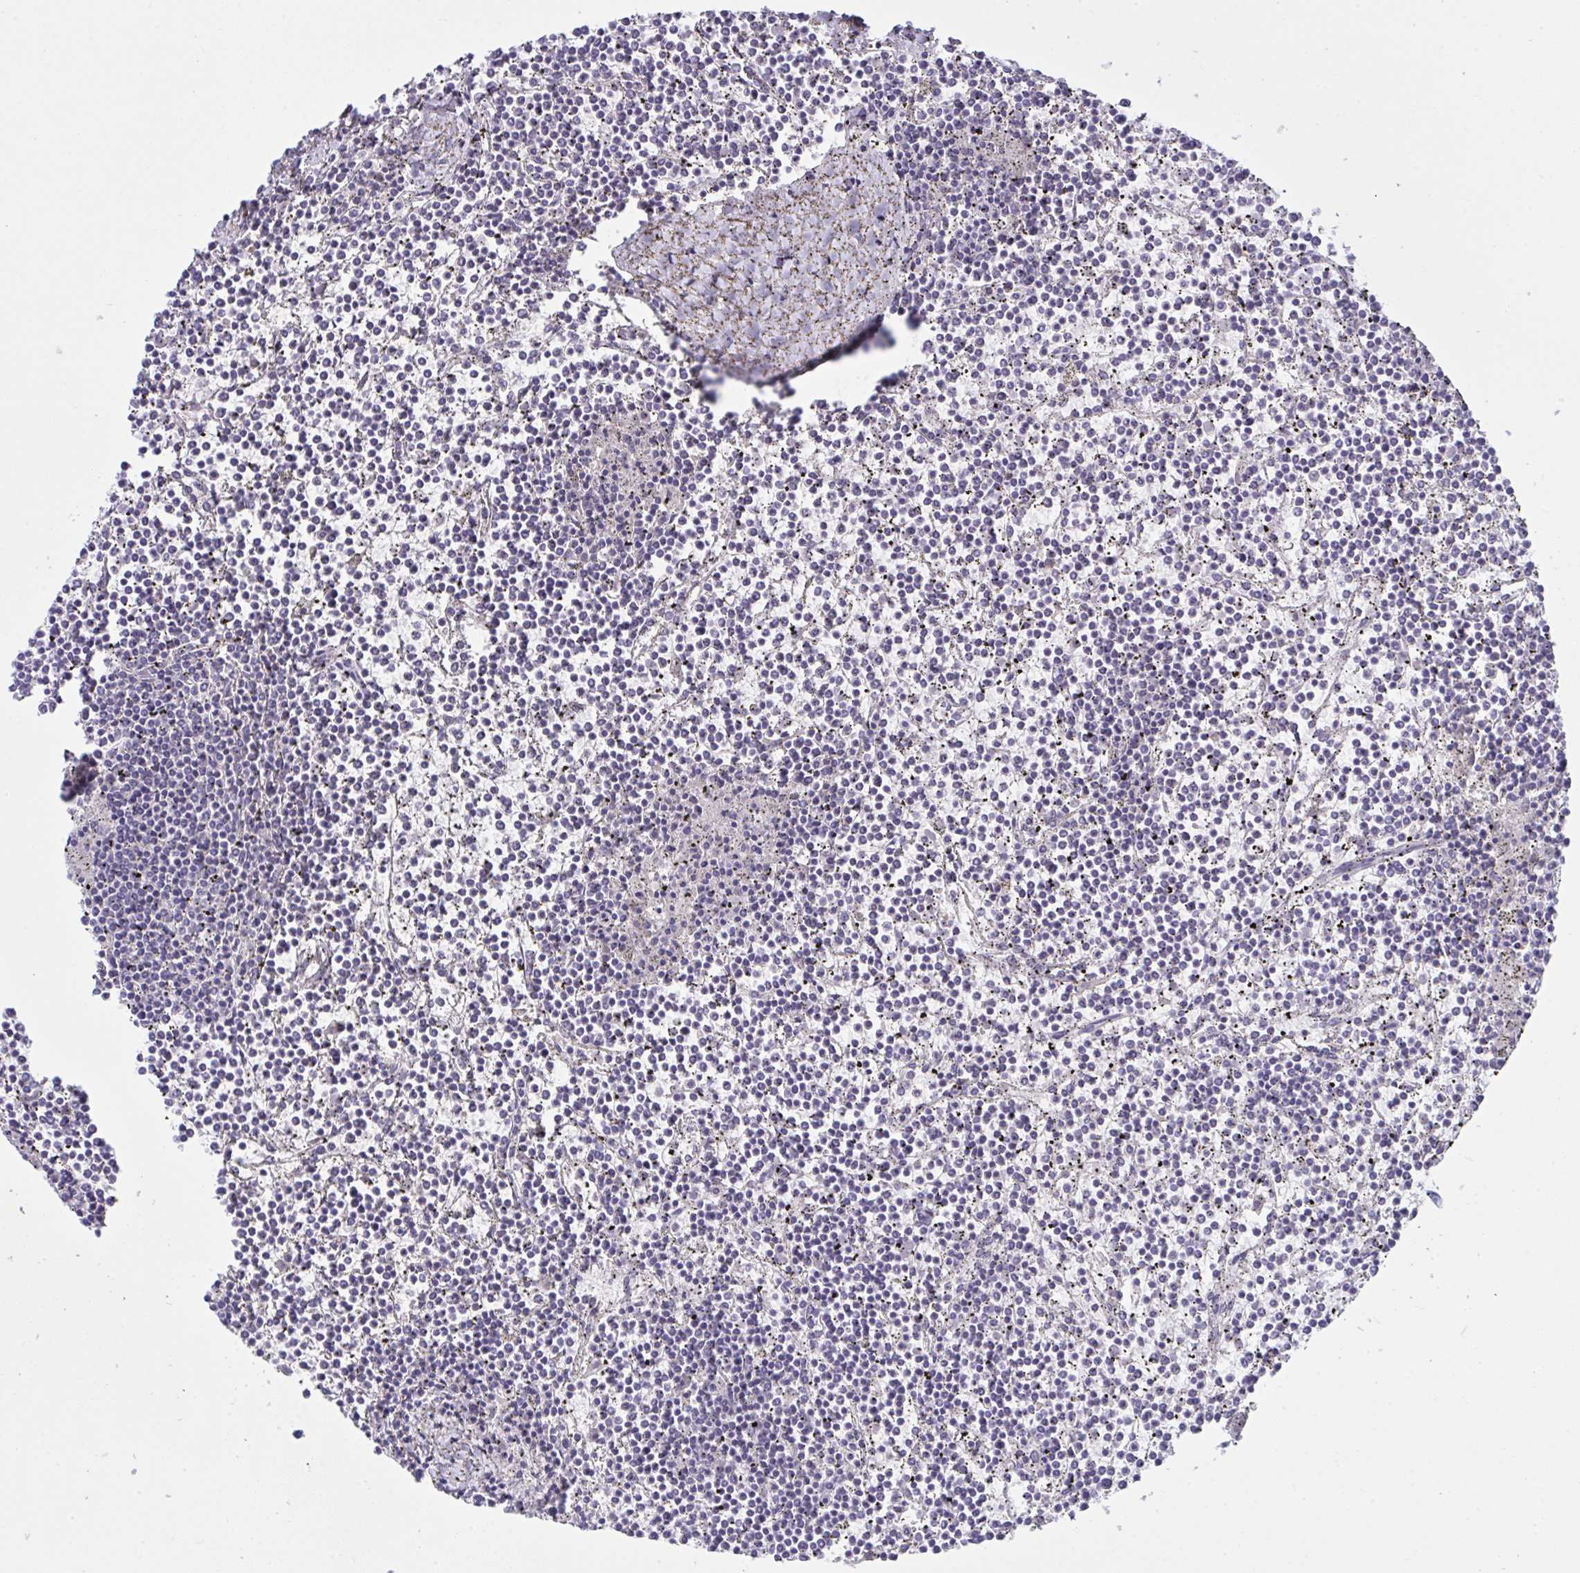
{"staining": {"intensity": "negative", "quantity": "none", "location": "none"}, "tissue": "lymphoma", "cell_type": "Tumor cells", "image_type": "cancer", "snomed": [{"axis": "morphology", "description": "Malignant lymphoma, non-Hodgkin's type, Low grade"}, {"axis": "topography", "description": "Spleen"}], "caption": "This is an IHC histopathology image of low-grade malignant lymphoma, non-Hodgkin's type. There is no staining in tumor cells.", "gene": "TENT5D", "patient": {"sex": "female", "age": 19}}